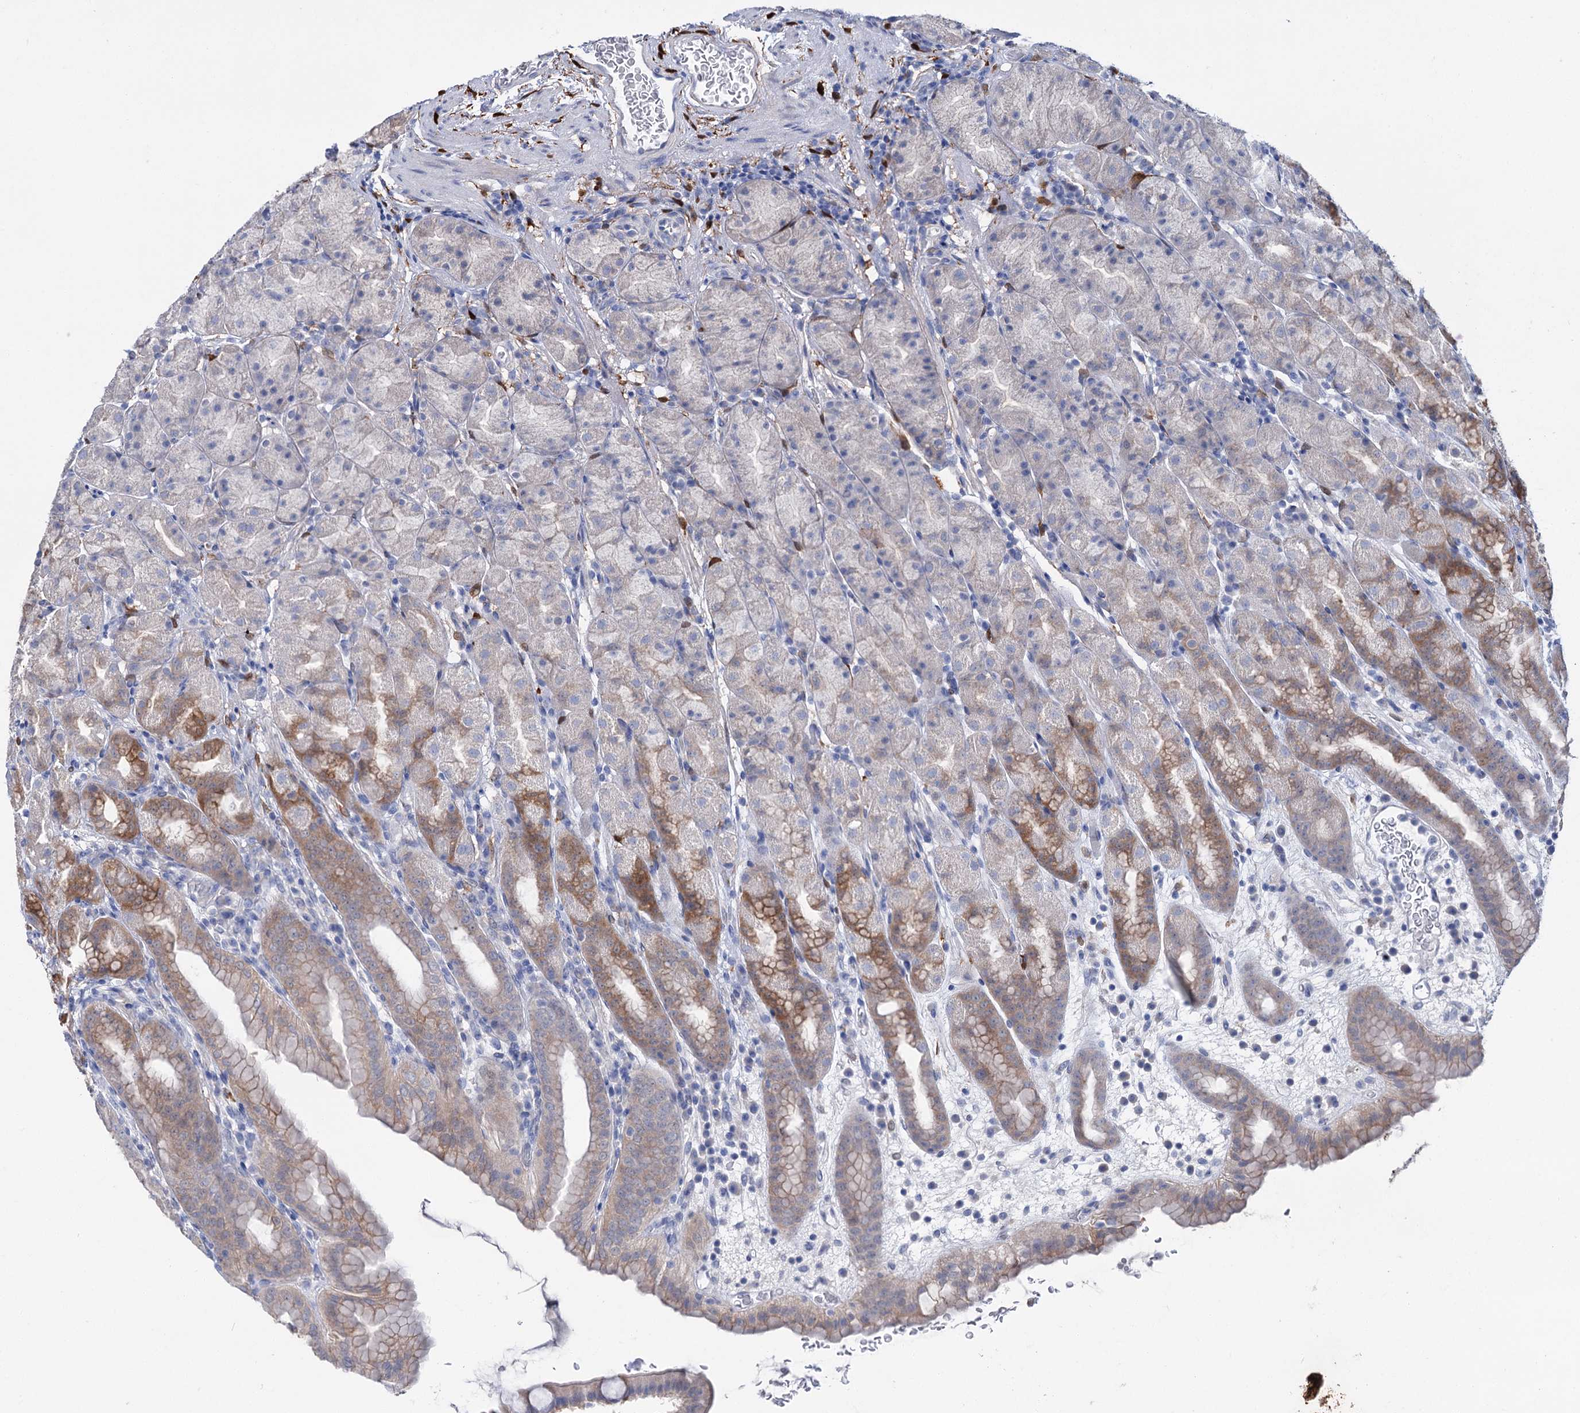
{"staining": {"intensity": "moderate", "quantity": "25%-75%", "location": "cytoplasmic/membranous"}, "tissue": "stomach", "cell_type": "Glandular cells", "image_type": "normal", "snomed": [{"axis": "morphology", "description": "Normal tissue, NOS"}, {"axis": "topography", "description": "Stomach, upper"}], "caption": "Human stomach stained with a brown dye shows moderate cytoplasmic/membranous positive staining in approximately 25%-75% of glandular cells.", "gene": "LYZL4", "patient": {"sex": "male", "age": 68}}